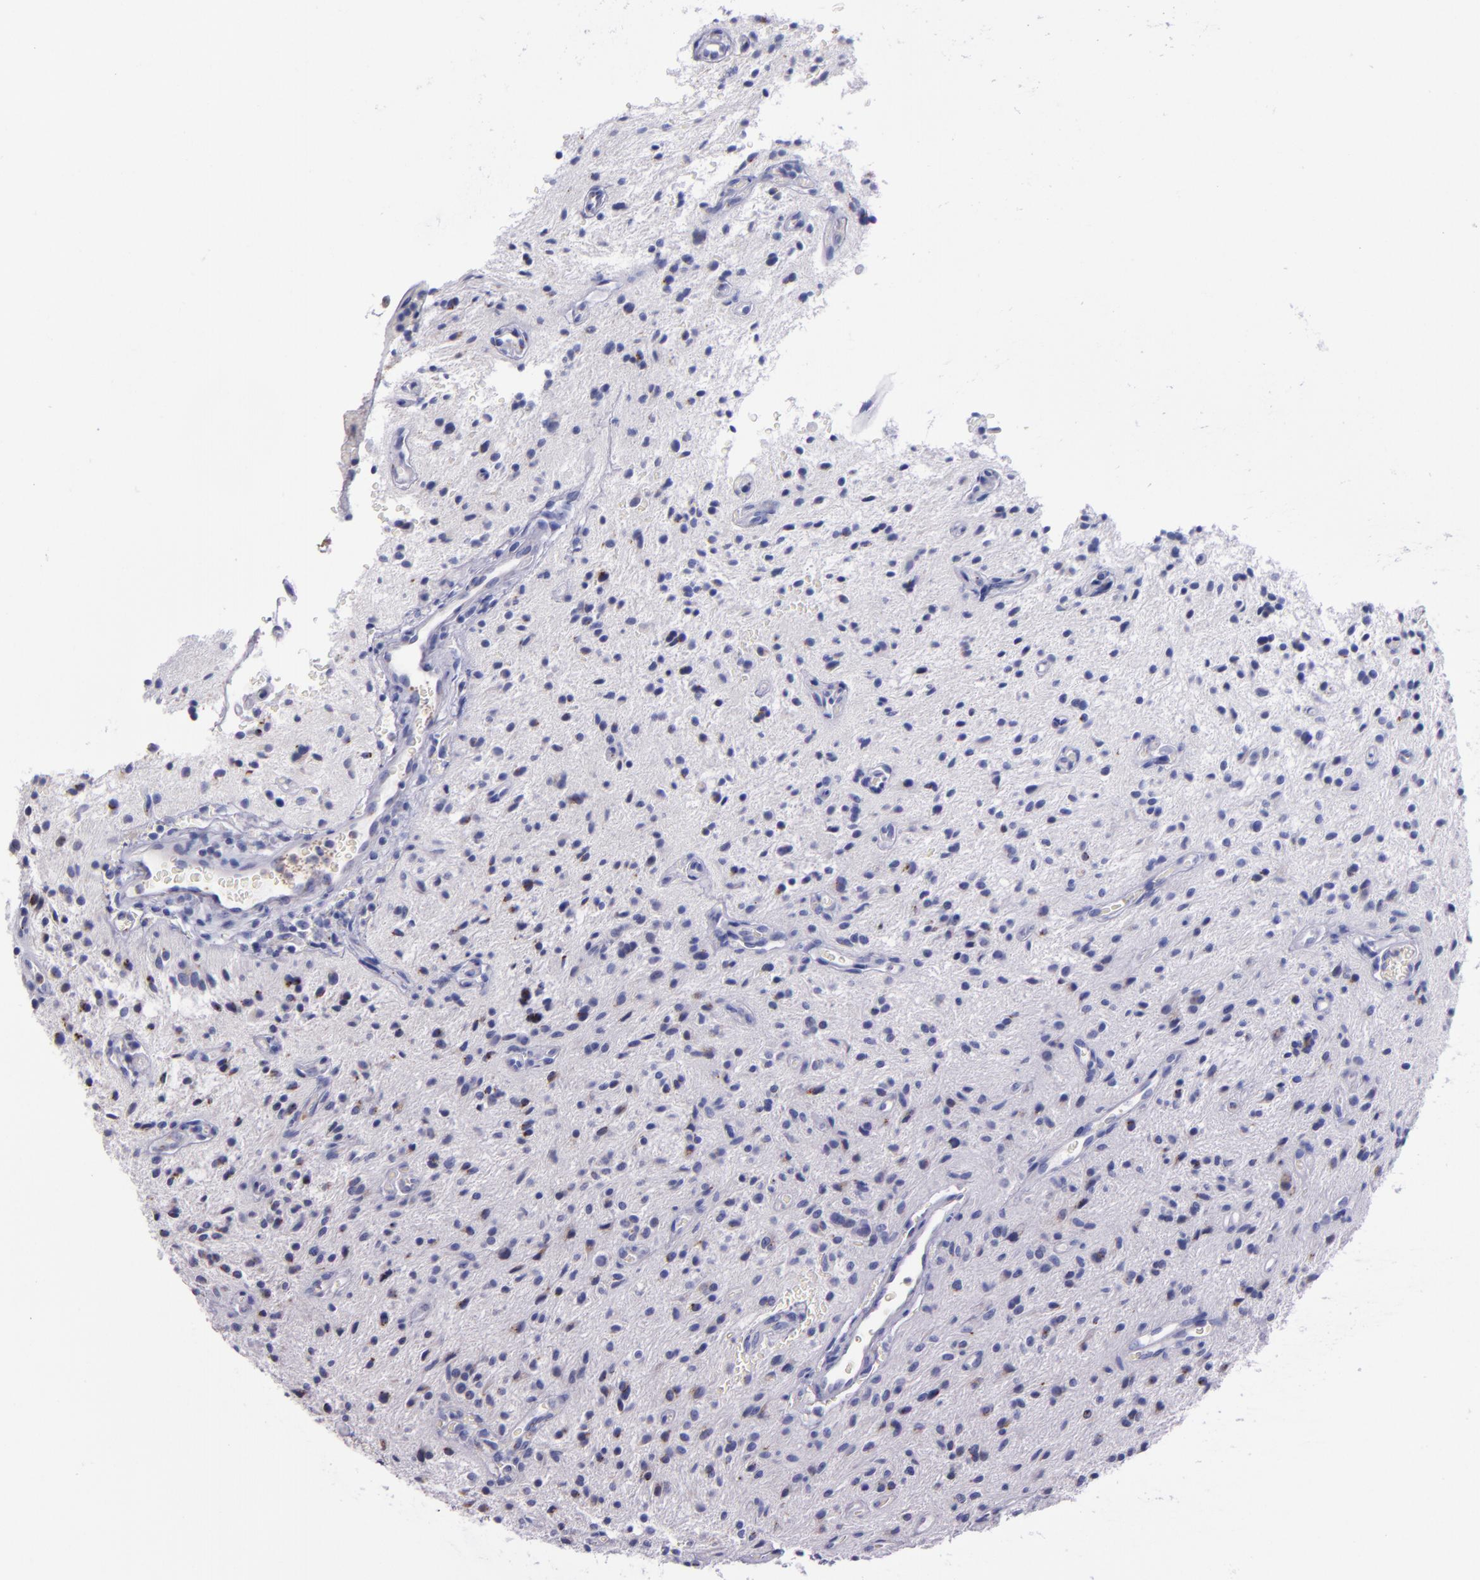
{"staining": {"intensity": "moderate", "quantity": "<25%", "location": "cytoplasmic/membranous"}, "tissue": "glioma", "cell_type": "Tumor cells", "image_type": "cancer", "snomed": [{"axis": "morphology", "description": "Glioma, malignant, NOS"}, {"axis": "topography", "description": "Cerebellum"}], "caption": "Moderate cytoplasmic/membranous staining for a protein is identified in approximately <25% of tumor cells of glioma using immunohistochemistry.", "gene": "RAB41", "patient": {"sex": "female", "age": 10}}